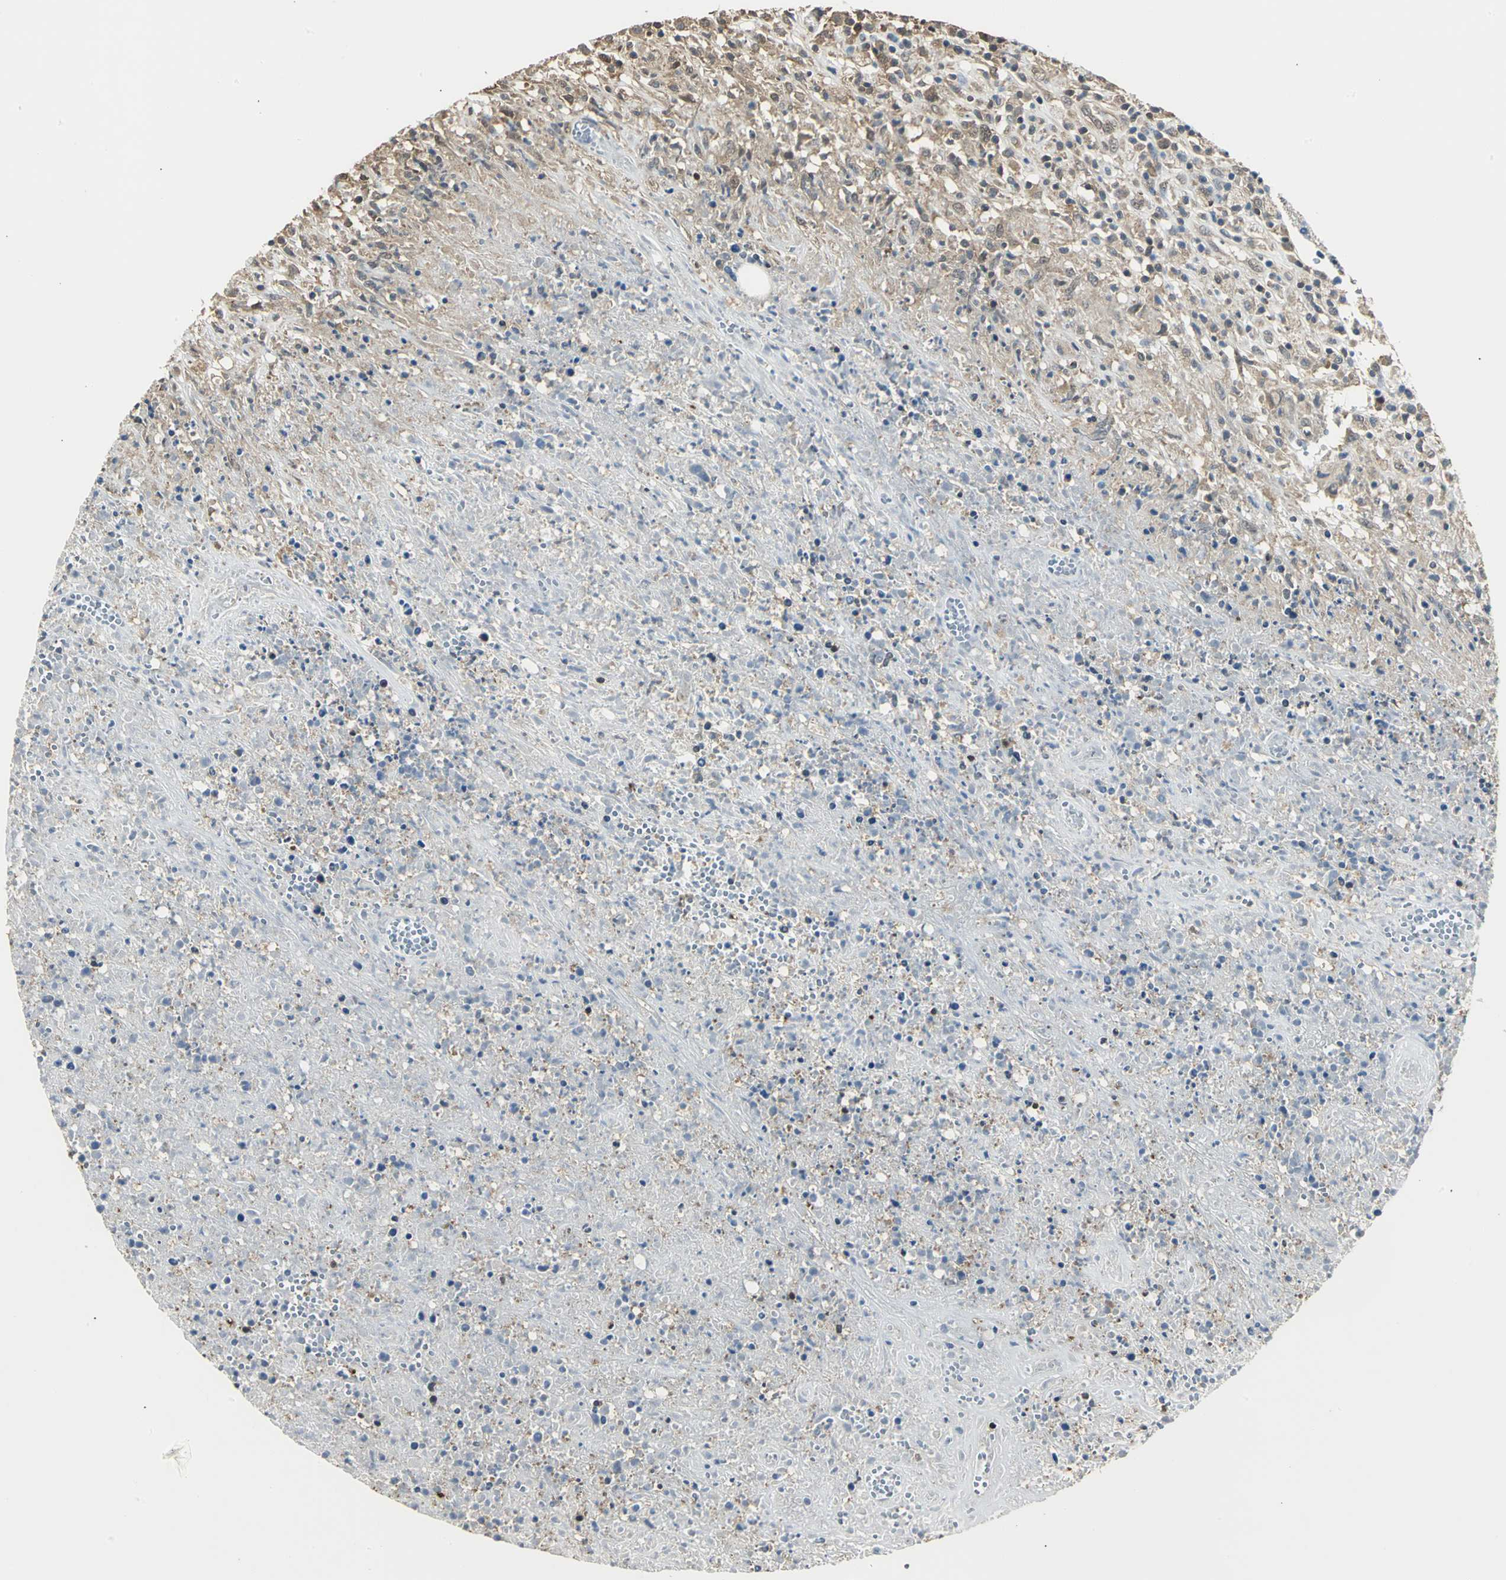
{"staining": {"intensity": "moderate", "quantity": ">75%", "location": "cytoplasmic/membranous"}, "tissue": "lymphoma", "cell_type": "Tumor cells", "image_type": "cancer", "snomed": [{"axis": "morphology", "description": "Malignant lymphoma, non-Hodgkin's type, High grade"}, {"axis": "topography", "description": "Lymph node"}], "caption": "Immunohistochemical staining of human high-grade malignant lymphoma, non-Hodgkin's type demonstrates medium levels of moderate cytoplasmic/membranous positivity in approximately >75% of tumor cells.", "gene": "PARK7", "patient": {"sex": "female", "age": 84}}